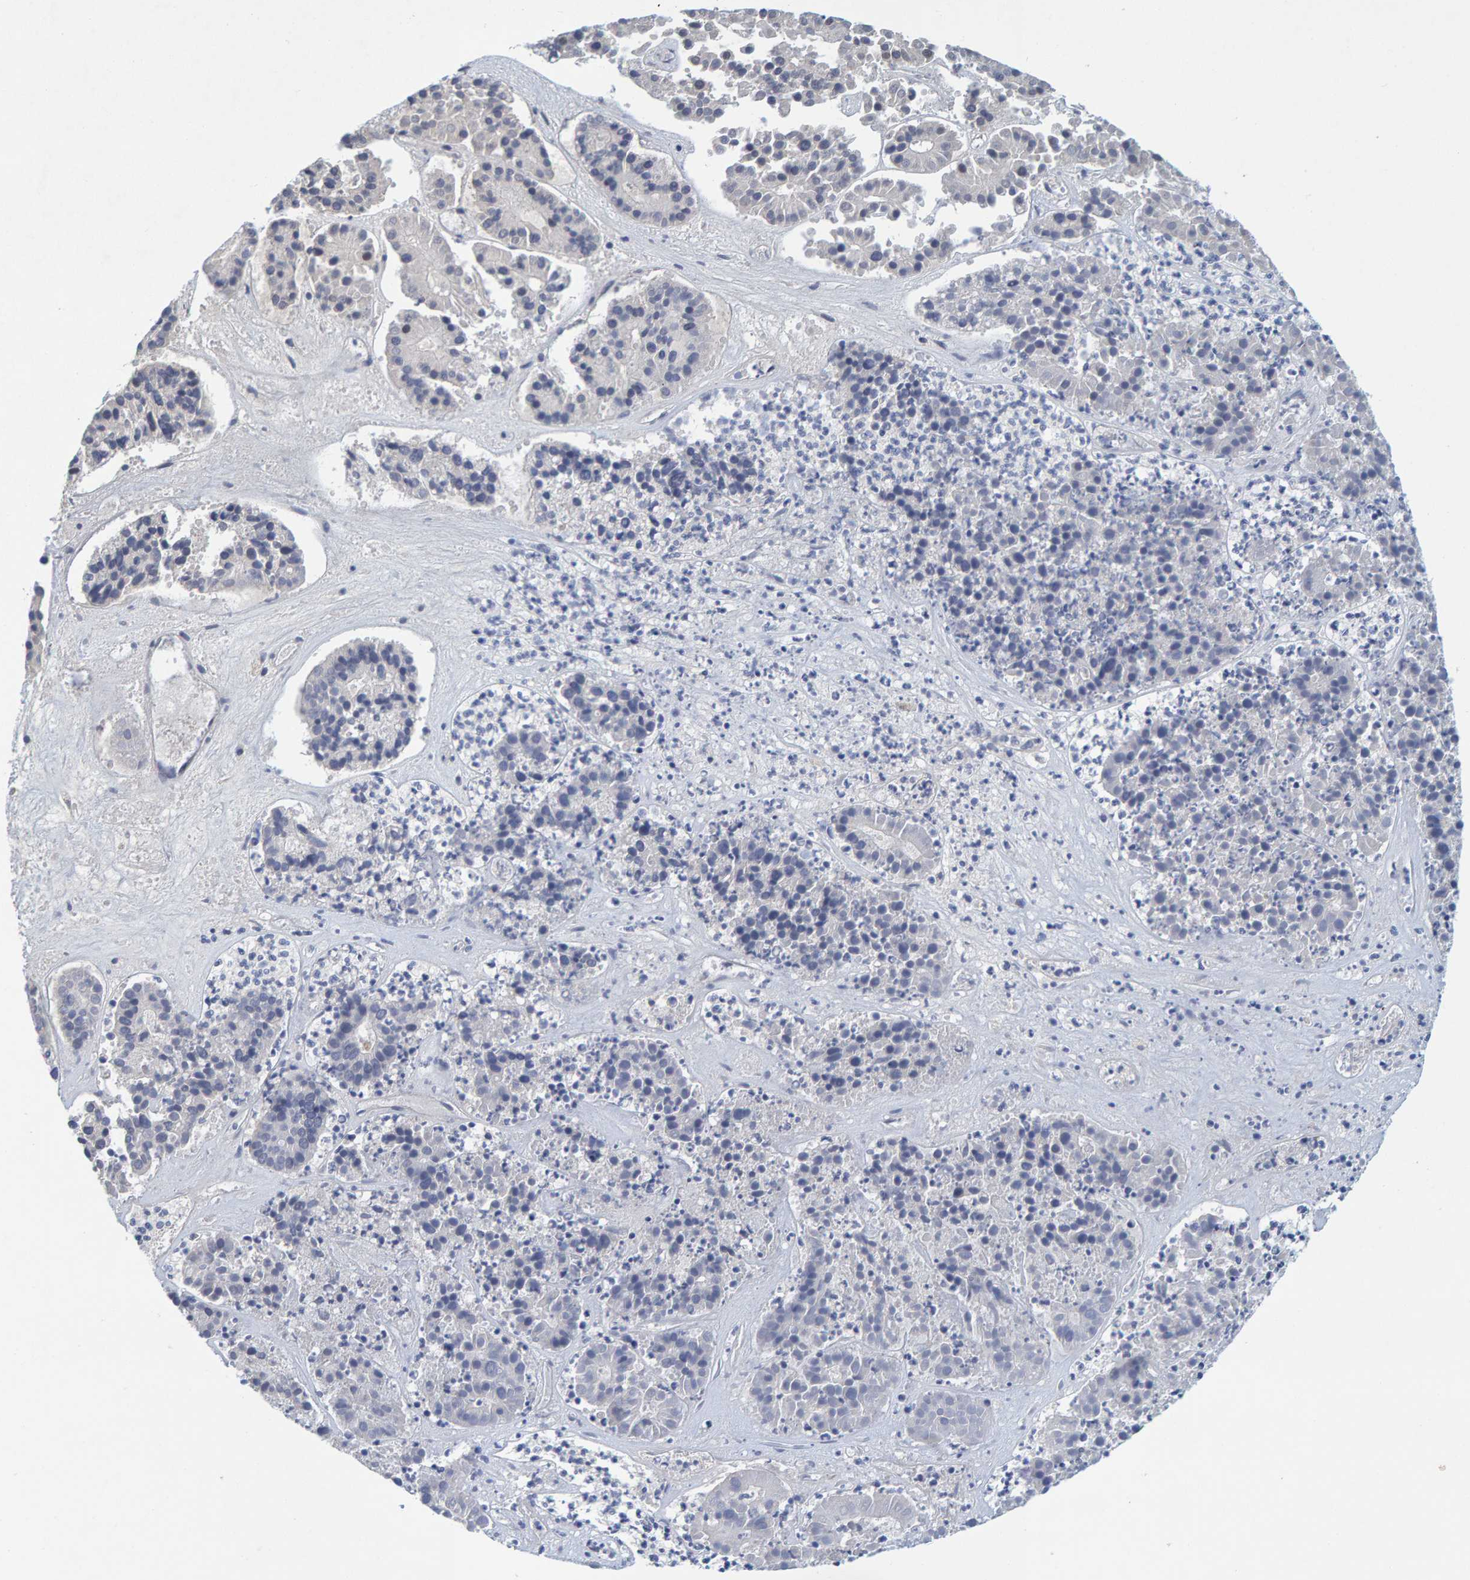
{"staining": {"intensity": "negative", "quantity": "none", "location": "none"}, "tissue": "pancreatic cancer", "cell_type": "Tumor cells", "image_type": "cancer", "snomed": [{"axis": "morphology", "description": "Adenocarcinoma, NOS"}, {"axis": "topography", "description": "Pancreas"}], "caption": "Tumor cells show no significant protein expression in pancreatic adenocarcinoma.", "gene": "ZNF77", "patient": {"sex": "male", "age": 50}}